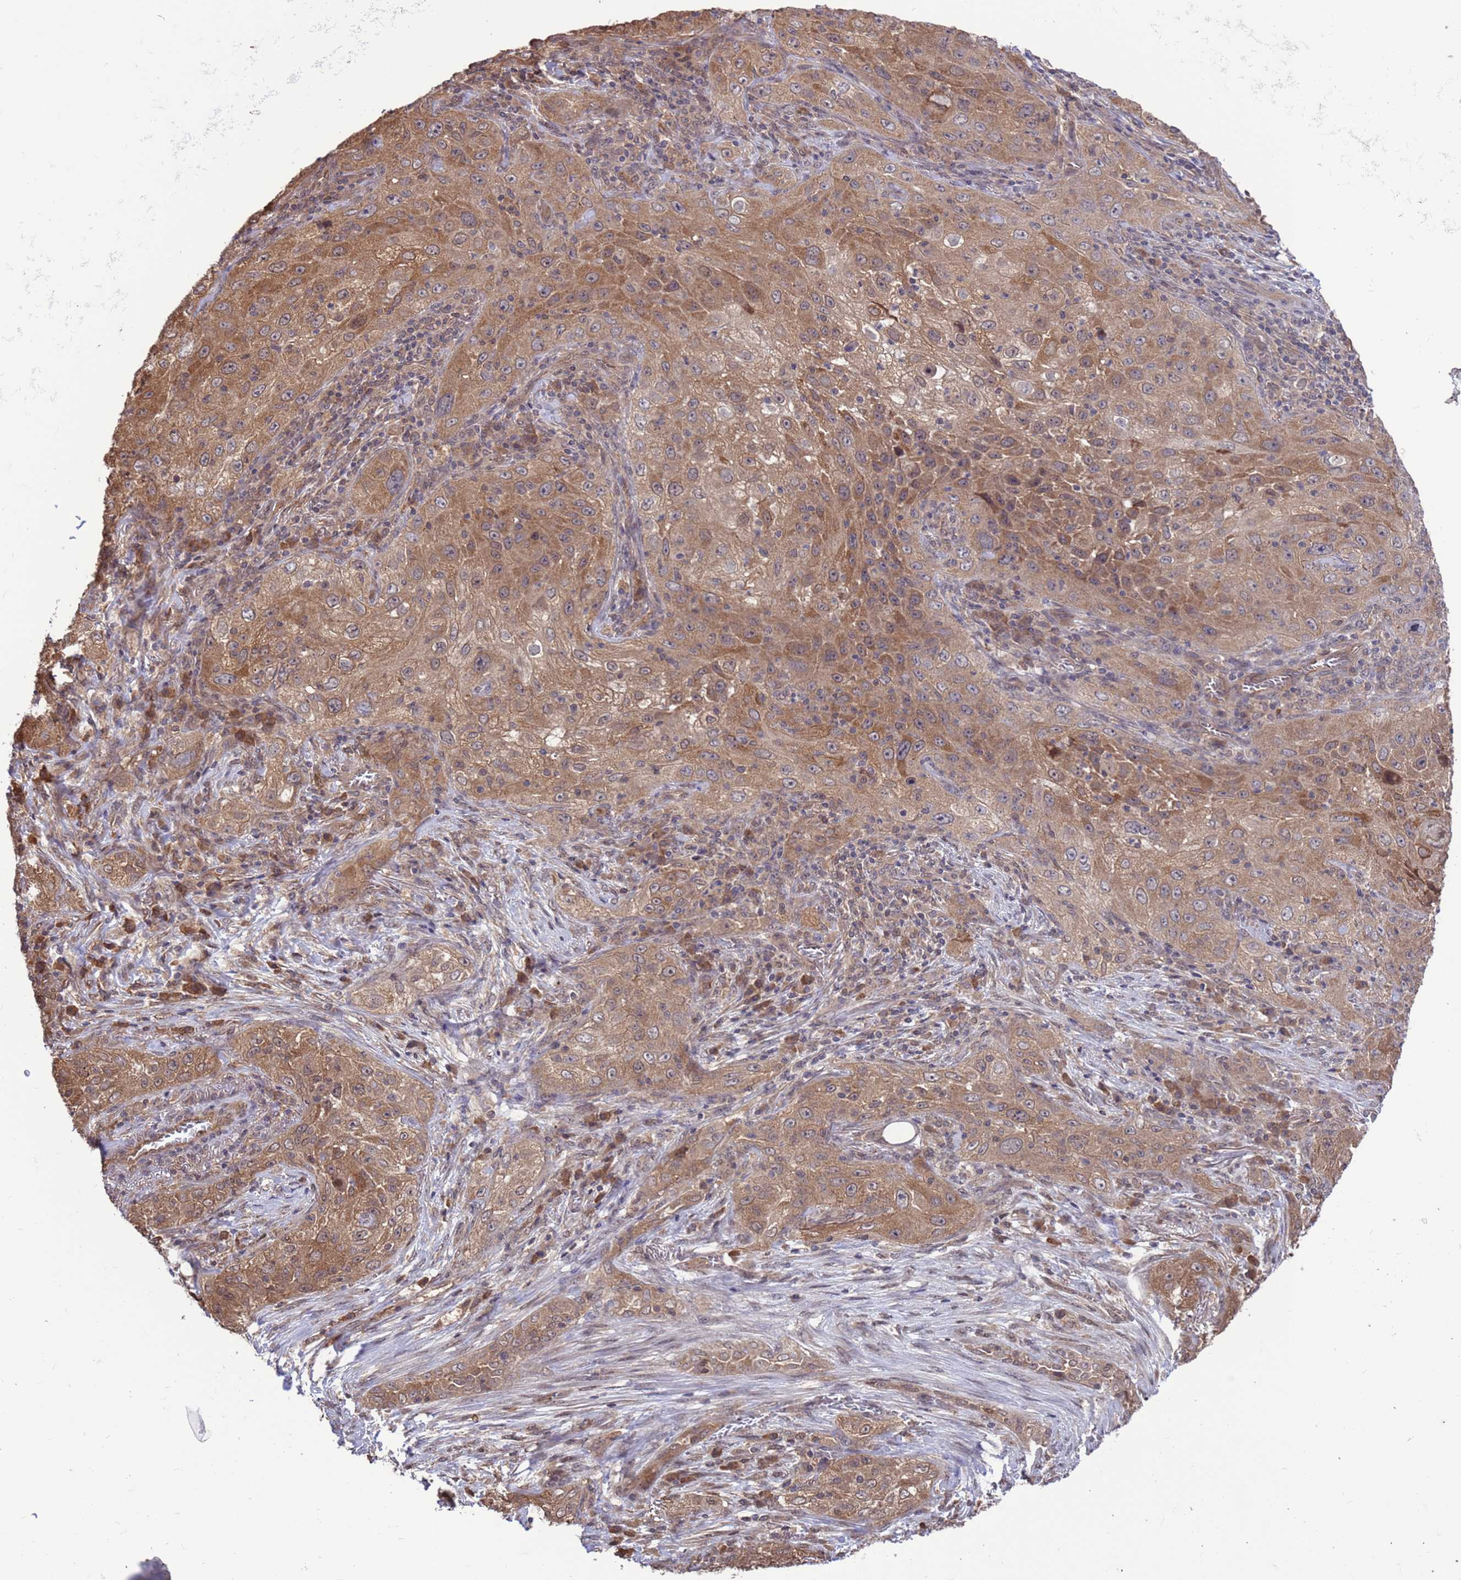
{"staining": {"intensity": "moderate", "quantity": ">75%", "location": "cytoplasmic/membranous"}, "tissue": "lung cancer", "cell_type": "Tumor cells", "image_type": "cancer", "snomed": [{"axis": "morphology", "description": "Squamous cell carcinoma, NOS"}, {"axis": "topography", "description": "Lung"}], "caption": "Lung cancer stained with DAB (3,3'-diaminobenzidine) IHC exhibits medium levels of moderate cytoplasmic/membranous positivity in approximately >75% of tumor cells. Using DAB (brown) and hematoxylin (blue) stains, captured at high magnification using brightfield microscopy.", "gene": "ZFP69B", "patient": {"sex": "female", "age": 69}}